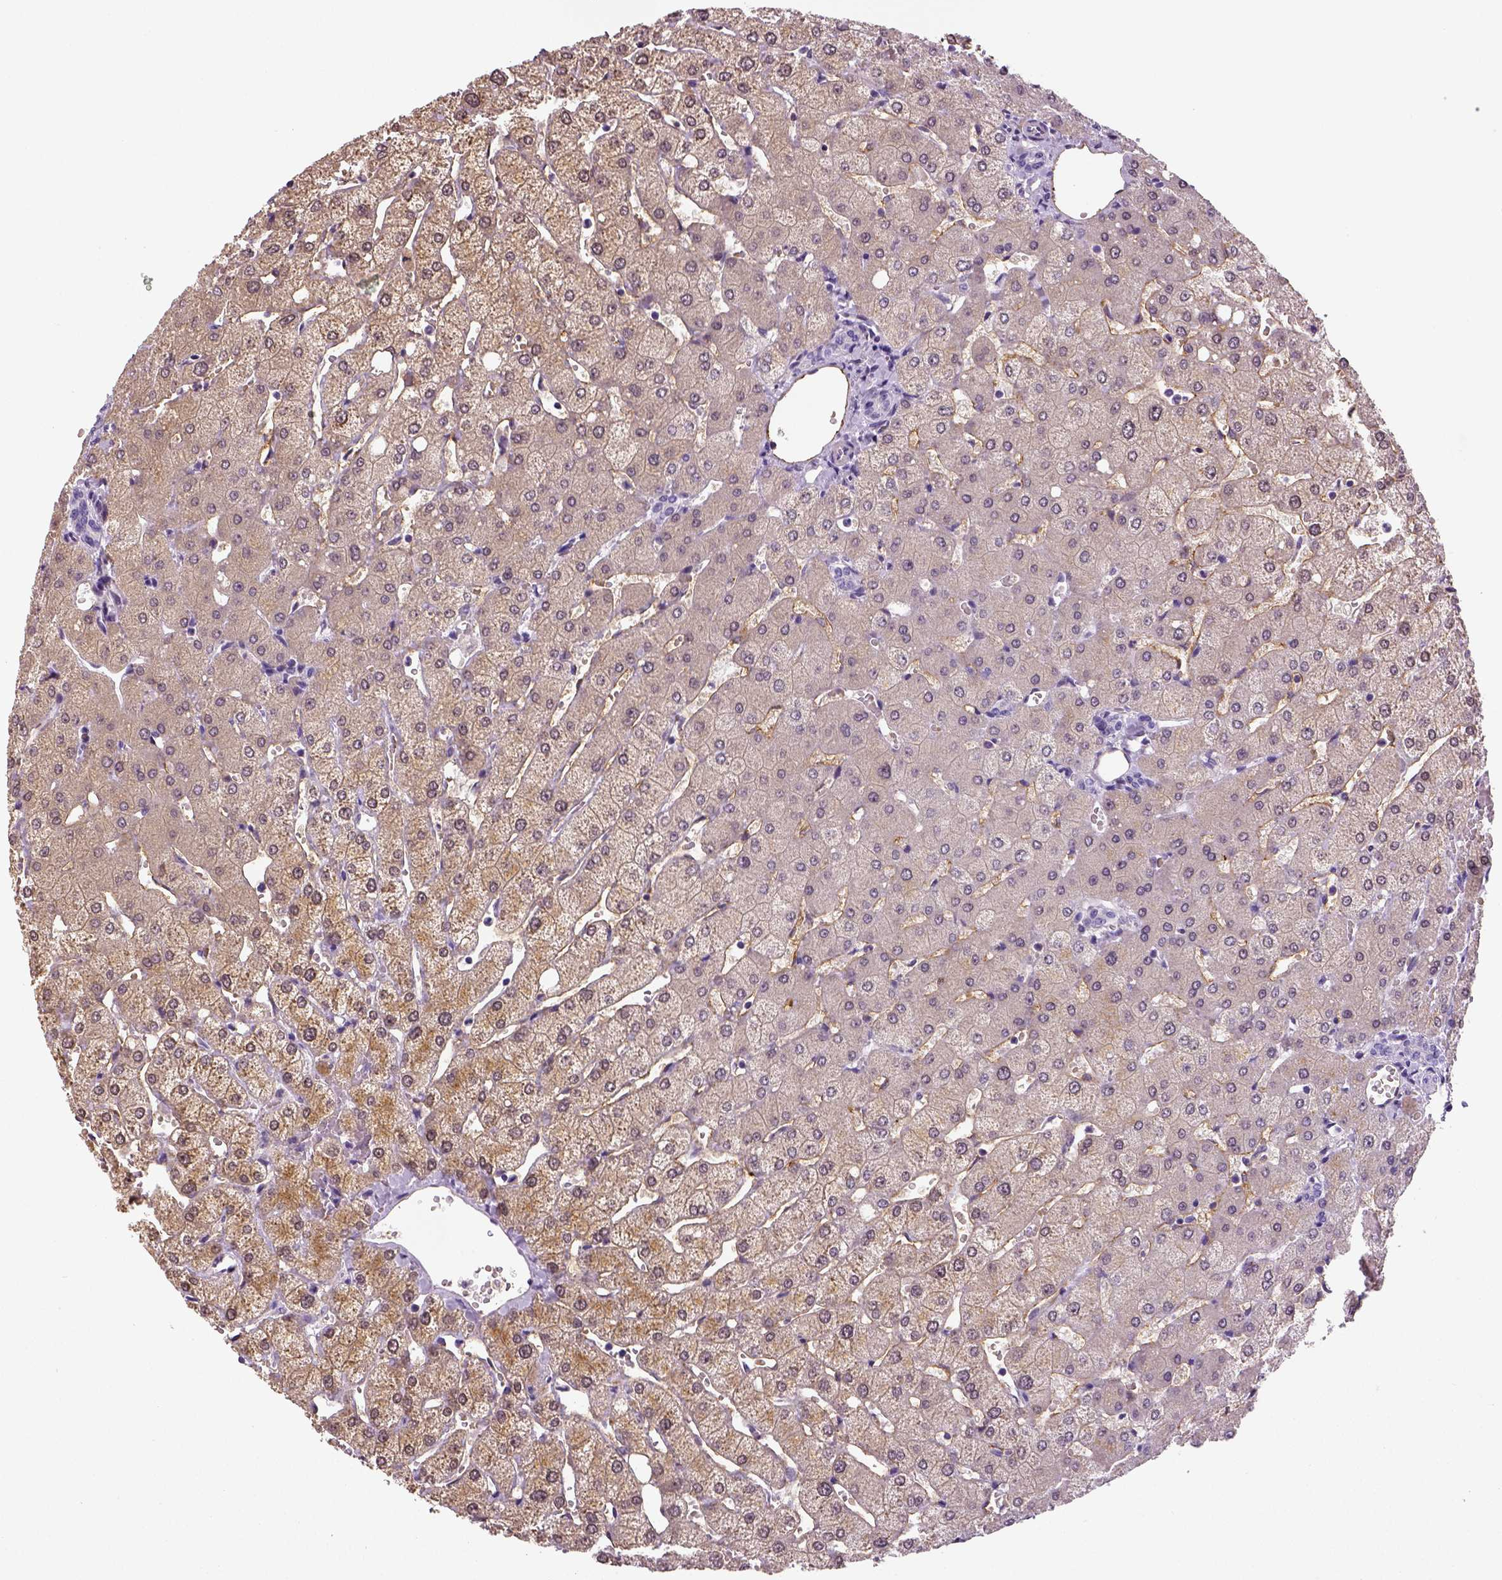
{"staining": {"intensity": "negative", "quantity": "none", "location": "none"}, "tissue": "liver", "cell_type": "Cholangiocytes", "image_type": "normal", "snomed": [{"axis": "morphology", "description": "Normal tissue, NOS"}, {"axis": "topography", "description": "Liver"}], "caption": "Cholangiocytes show no significant protein positivity in benign liver. (Immunohistochemistry, brightfield microscopy, high magnification).", "gene": "ENSG00000250349", "patient": {"sex": "female", "age": 54}}